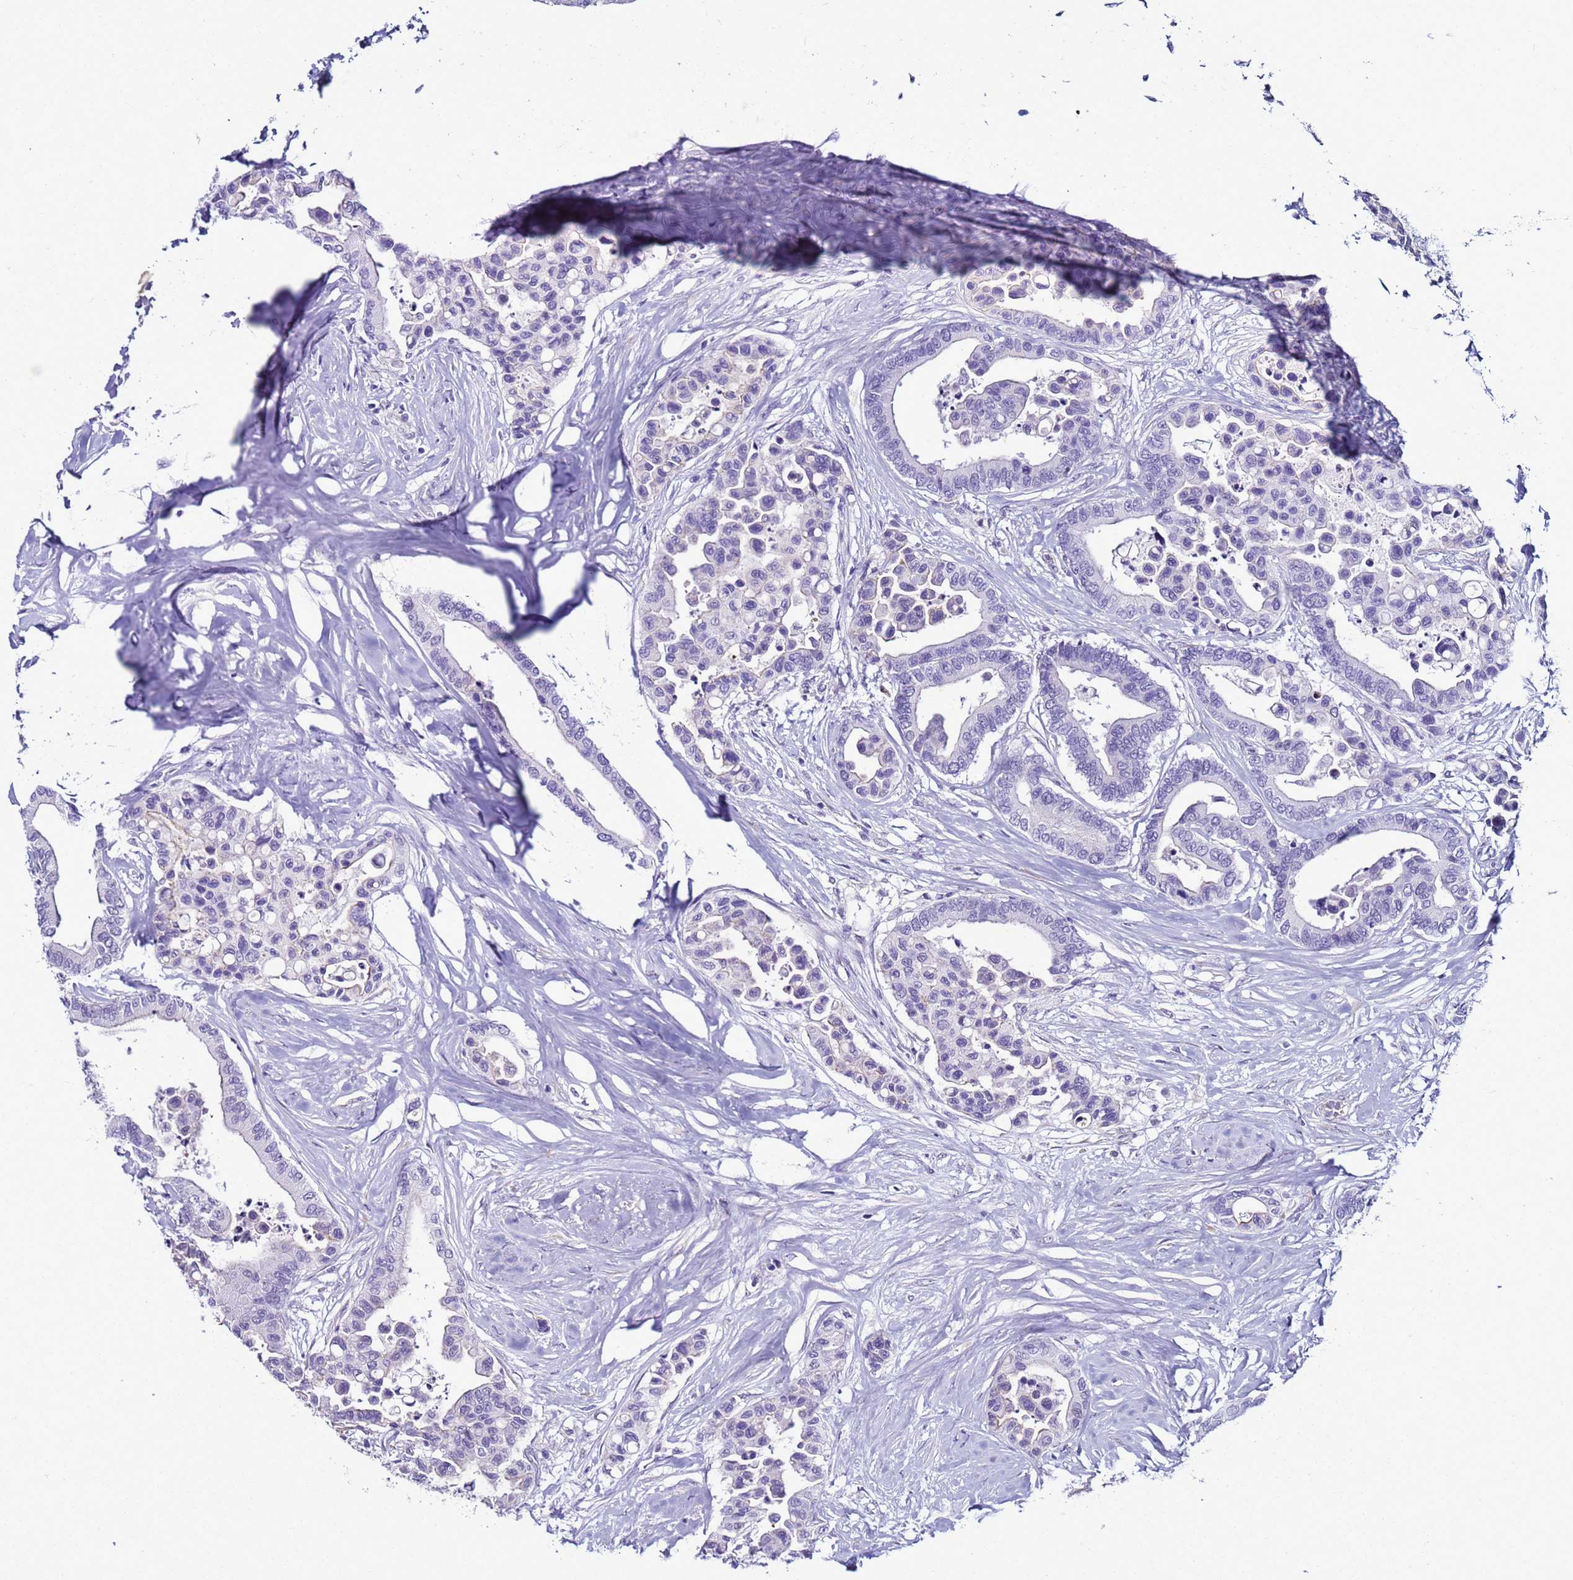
{"staining": {"intensity": "negative", "quantity": "none", "location": "none"}, "tissue": "colorectal cancer", "cell_type": "Tumor cells", "image_type": "cancer", "snomed": [{"axis": "morphology", "description": "Adenocarcinoma, NOS"}, {"axis": "topography", "description": "Colon"}], "caption": "This is an IHC micrograph of colorectal adenocarcinoma. There is no staining in tumor cells.", "gene": "LRRC10B", "patient": {"sex": "male", "age": 82}}